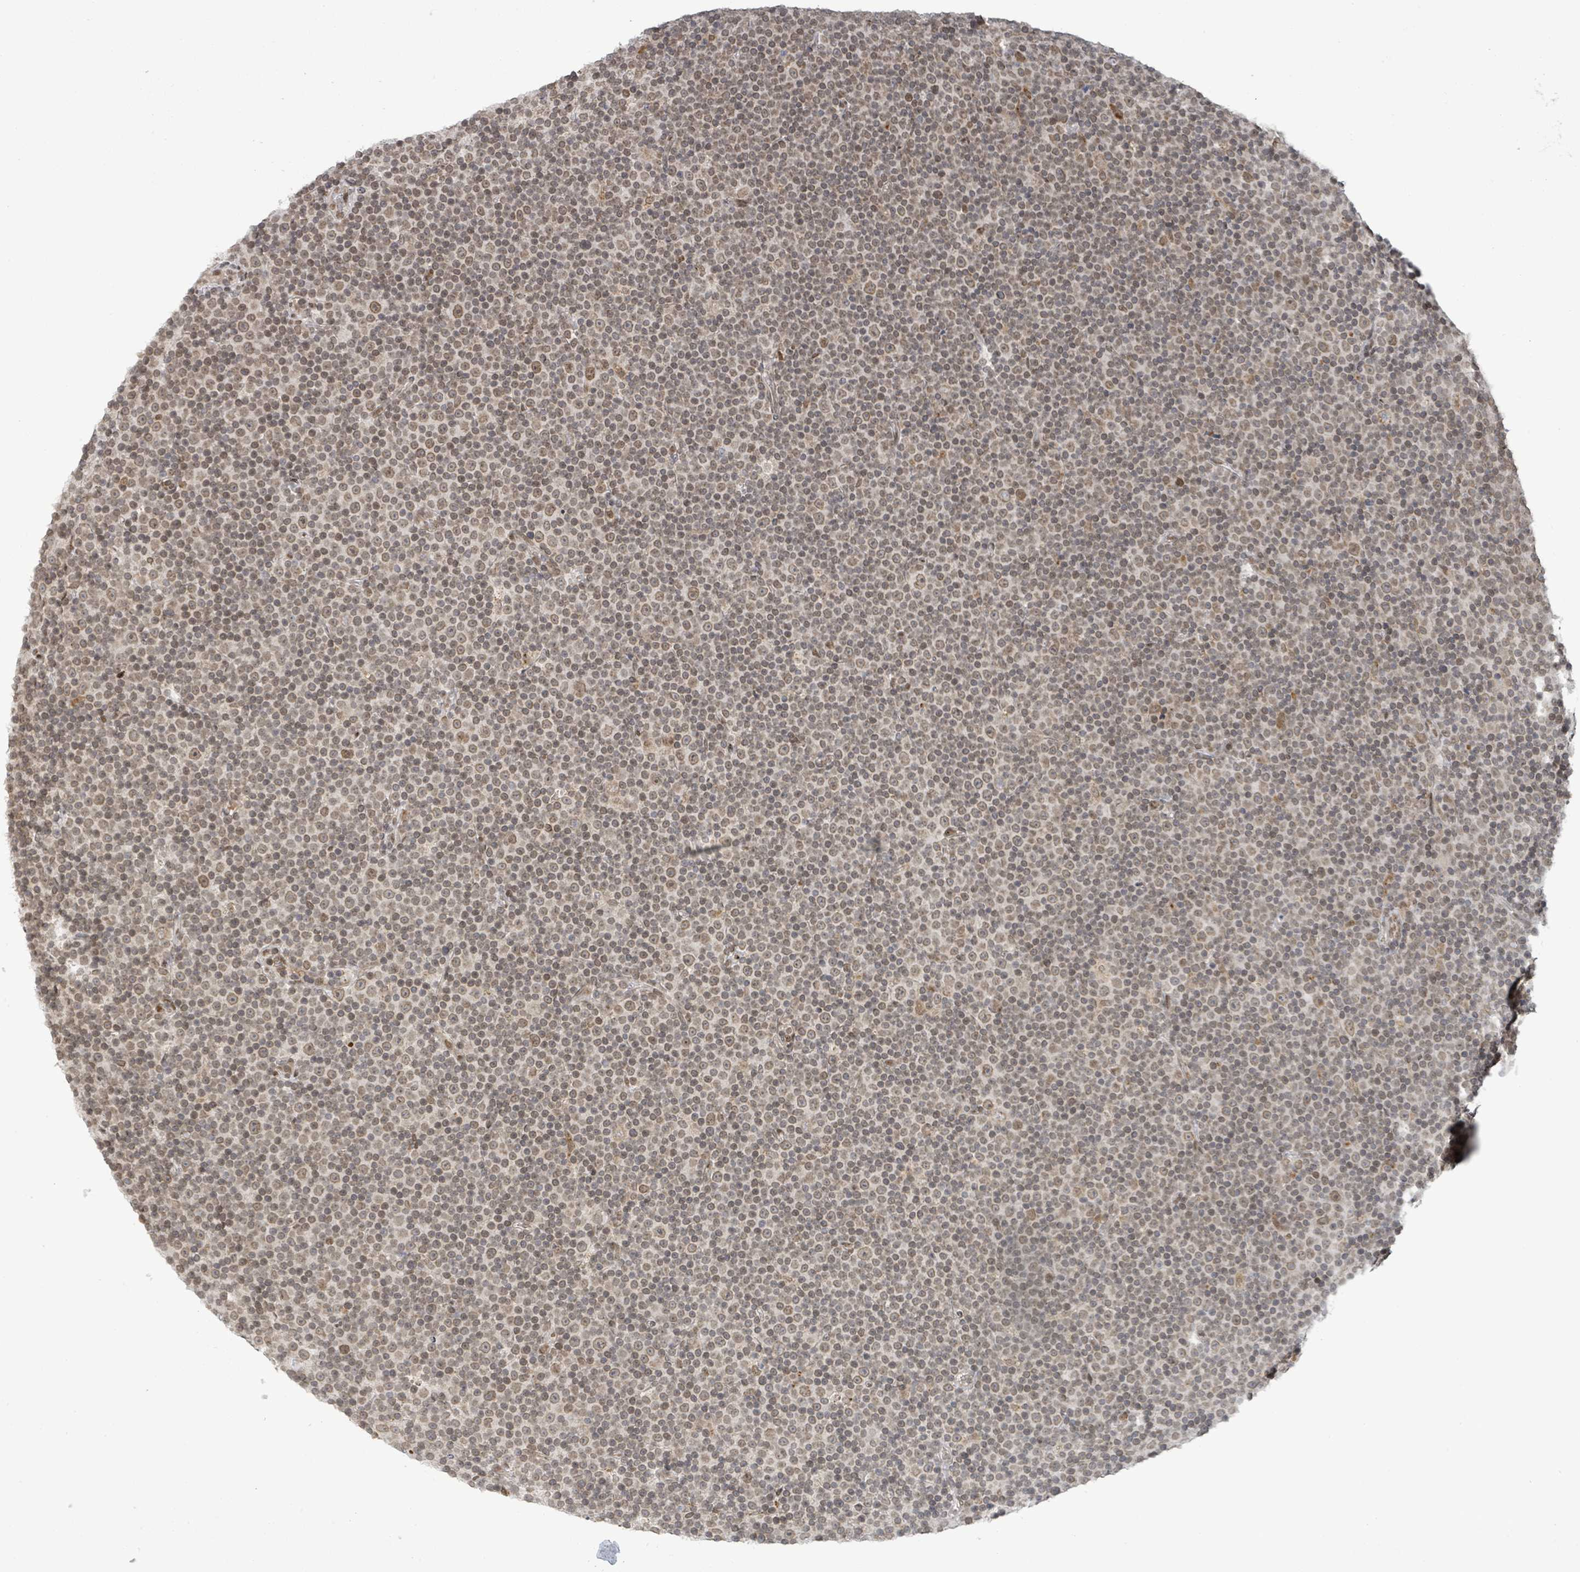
{"staining": {"intensity": "moderate", "quantity": ">75%", "location": "nuclear"}, "tissue": "lymphoma", "cell_type": "Tumor cells", "image_type": "cancer", "snomed": [{"axis": "morphology", "description": "Malignant lymphoma, non-Hodgkin's type, Low grade"}, {"axis": "topography", "description": "Lymph node"}], "caption": "IHC micrograph of neoplastic tissue: malignant lymphoma, non-Hodgkin's type (low-grade) stained using immunohistochemistry (IHC) displays medium levels of moderate protein expression localized specifically in the nuclear of tumor cells, appearing as a nuclear brown color.", "gene": "SBF2", "patient": {"sex": "female", "age": 67}}